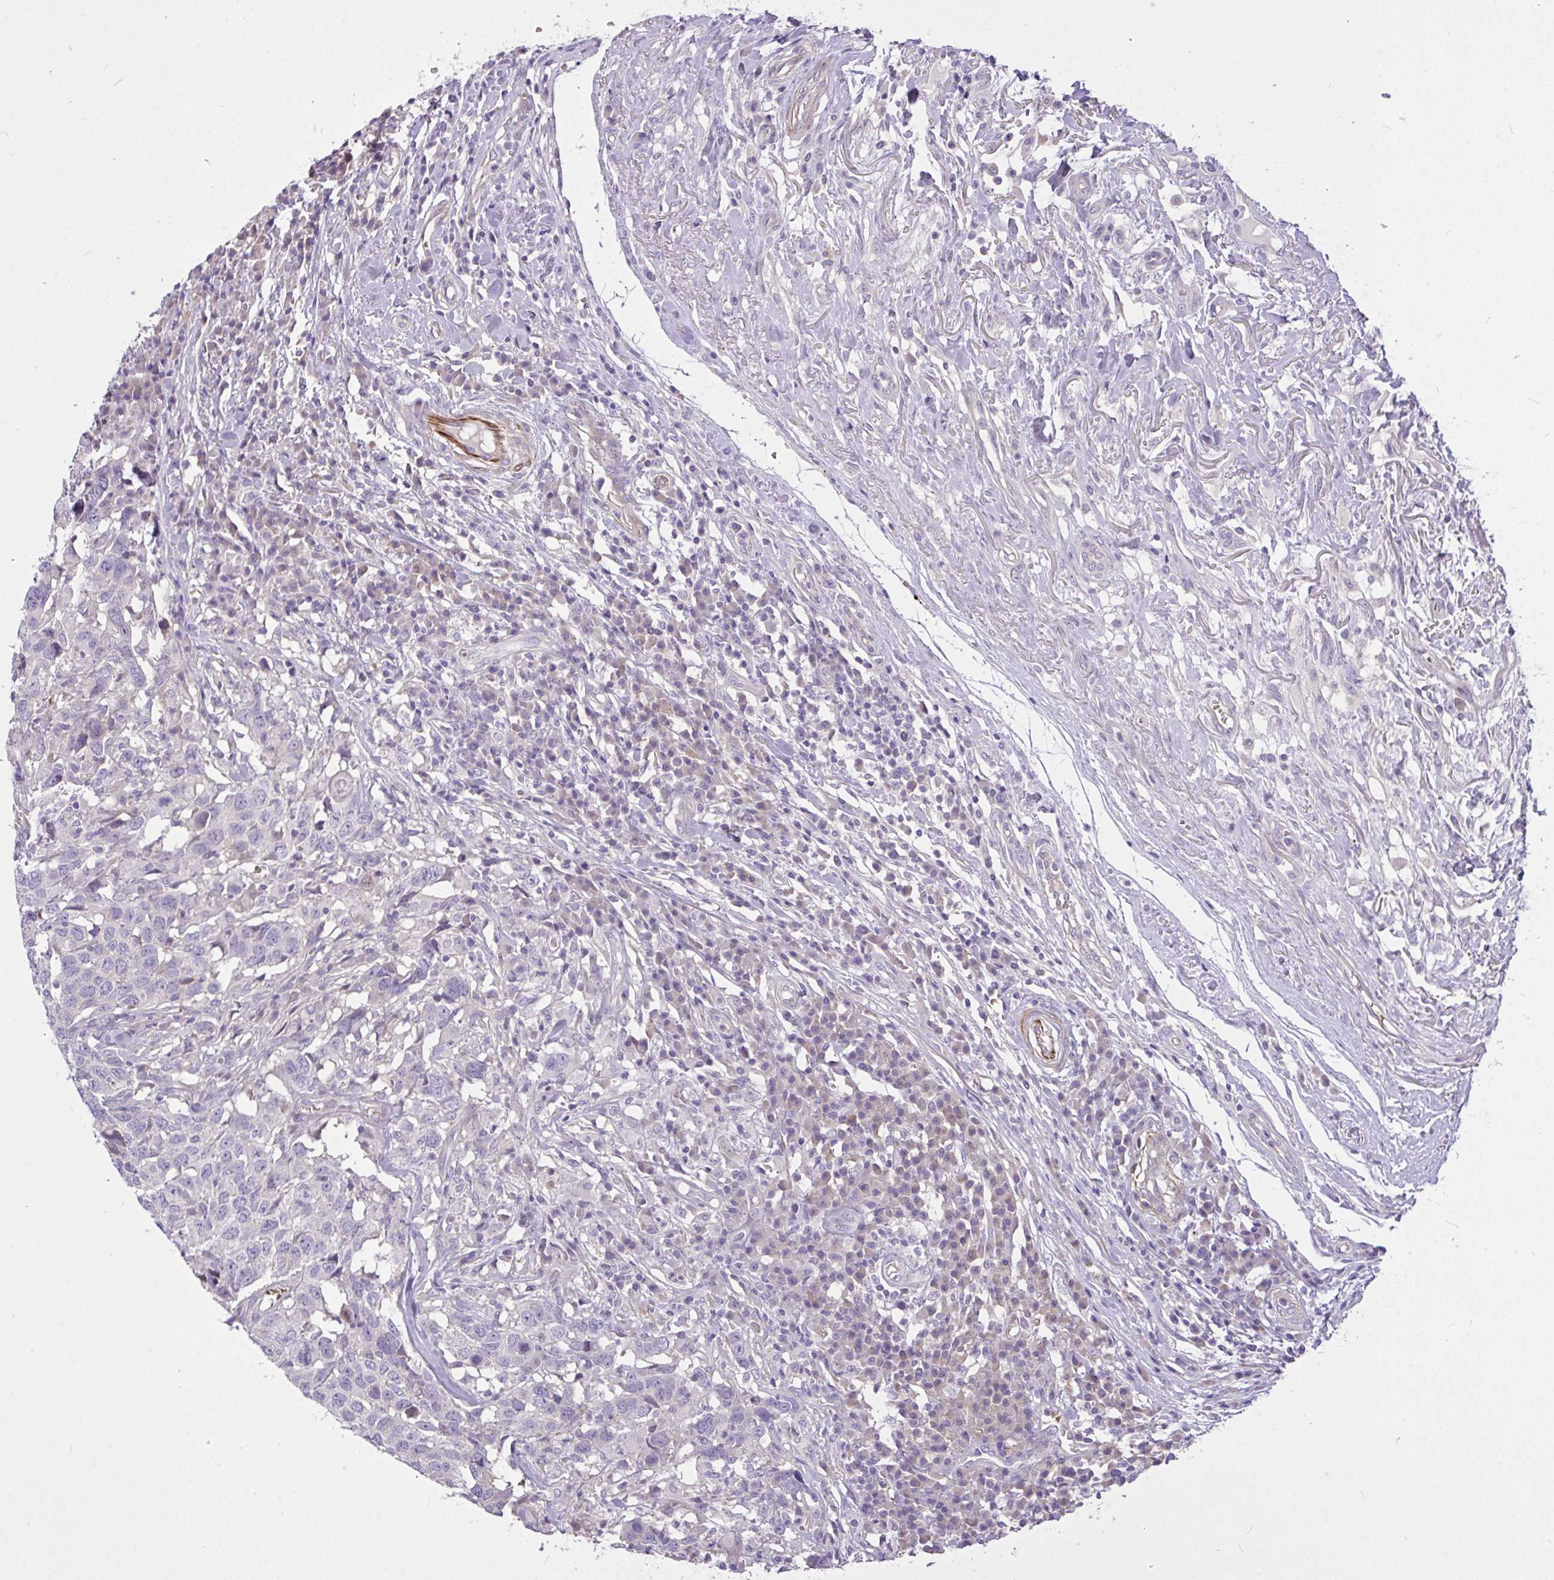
{"staining": {"intensity": "negative", "quantity": "none", "location": "none"}, "tissue": "head and neck cancer", "cell_type": "Tumor cells", "image_type": "cancer", "snomed": [{"axis": "morphology", "description": "Normal tissue, NOS"}, {"axis": "morphology", "description": "Squamous cell carcinoma, NOS"}, {"axis": "topography", "description": "Skeletal muscle"}, {"axis": "topography", "description": "Vascular tissue"}, {"axis": "topography", "description": "Peripheral nerve tissue"}, {"axis": "topography", "description": "Head-Neck"}], "caption": "This micrograph is of head and neck cancer stained with immunohistochemistry to label a protein in brown with the nuclei are counter-stained blue. There is no positivity in tumor cells.", "gene": "MOCS1", "patient": {"sex": "male", "age": 66}}